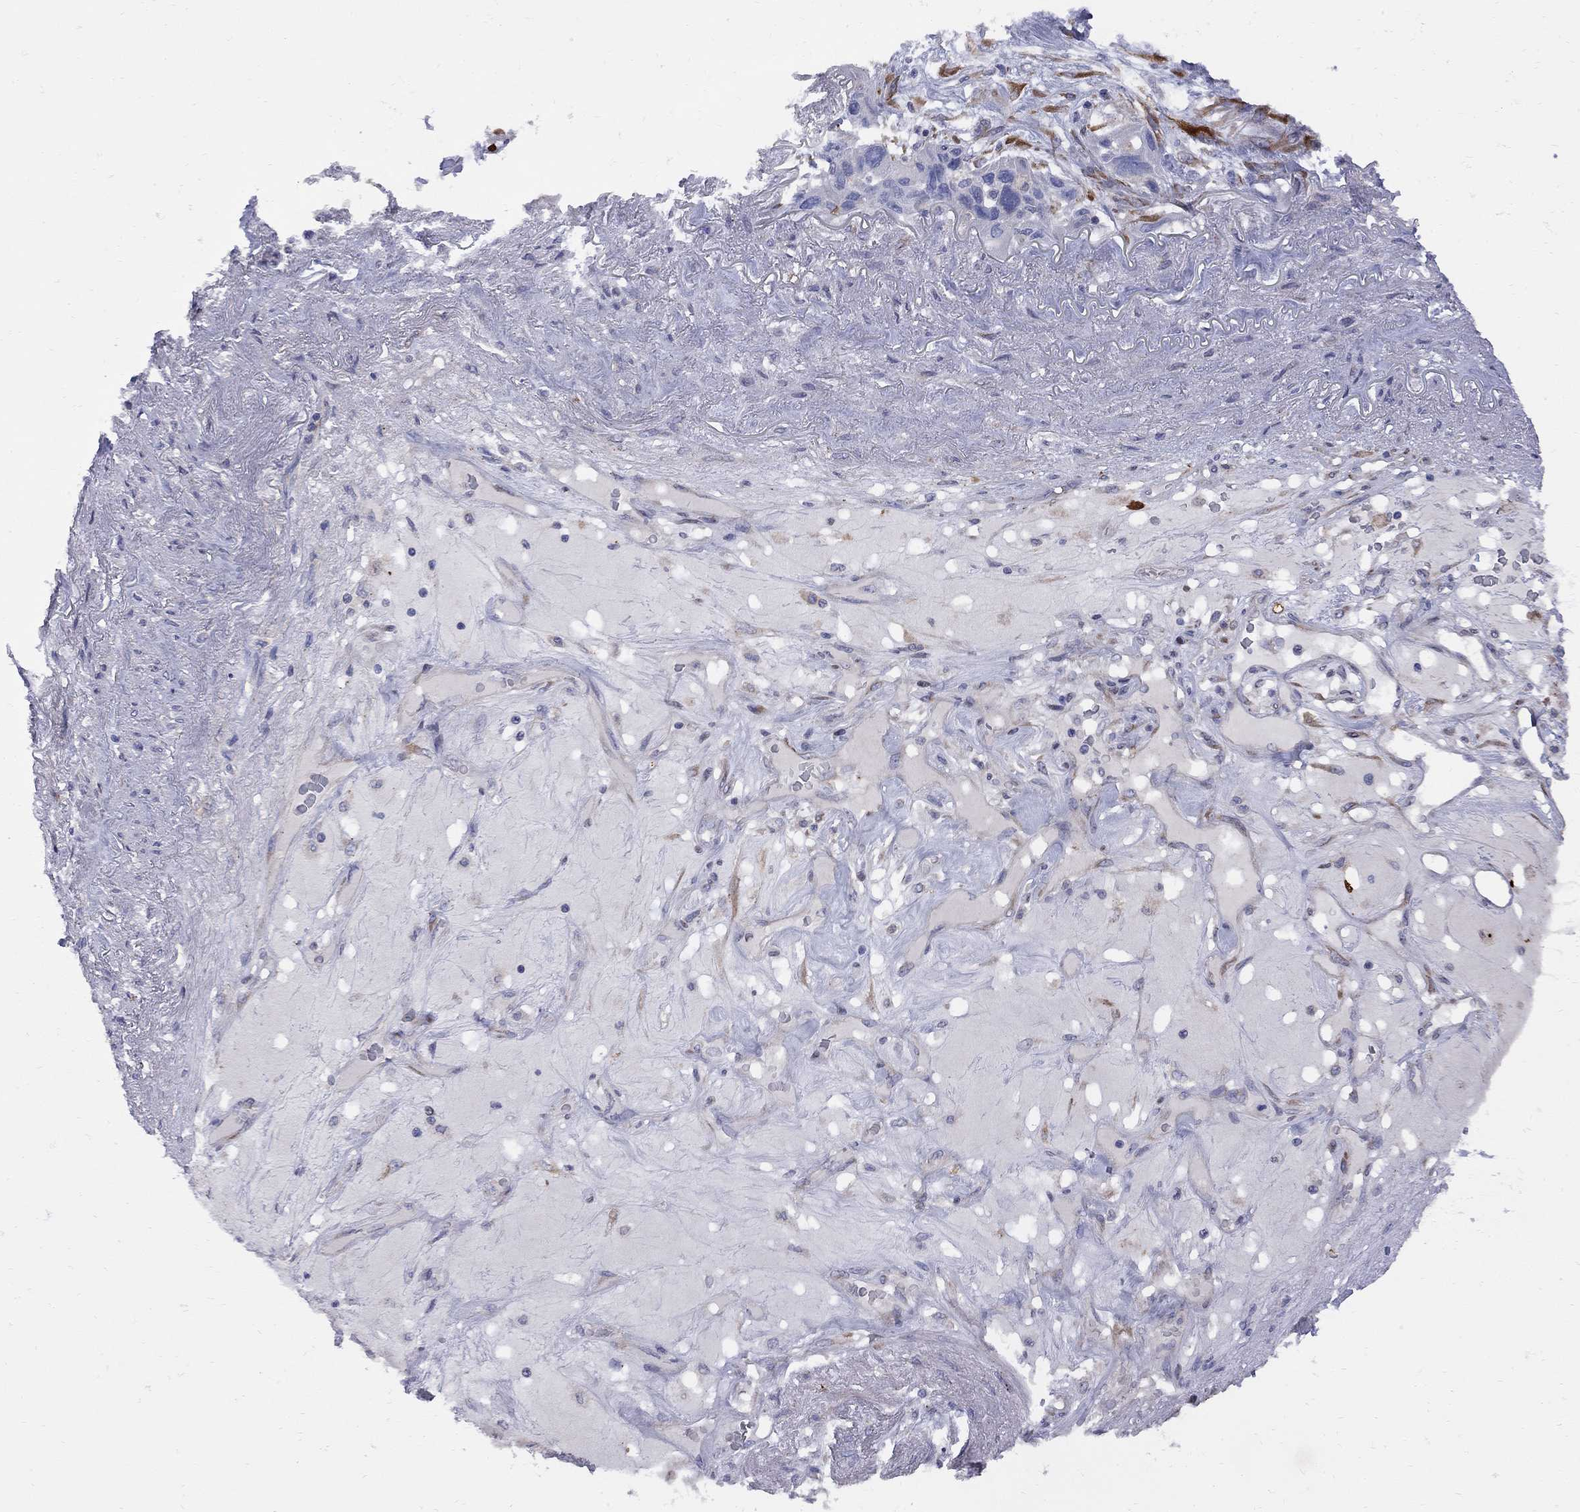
{"staining": {"intensity": "weak", "quantity": "<25%", "location": "cytoplasmic/membranous"}, "tissue": "lung cancer", "cell_type": "Tumor cells", "image_type": "cancer", "snomed": [{"axis": "morphology", "description": "Squamous cell carcinoma, NOS"}, {"axis": "topography", "description": "Lung"}], "caption": "Immunohistochemistry (IHC) photomicrograph of neoplastic tissue: squamous cell carcinoma (lung) stained with DAB displays no significant protein positivity in tumor cells.", "gene": "MTHFR", "patient": {"sex": "female", "age": 70}}